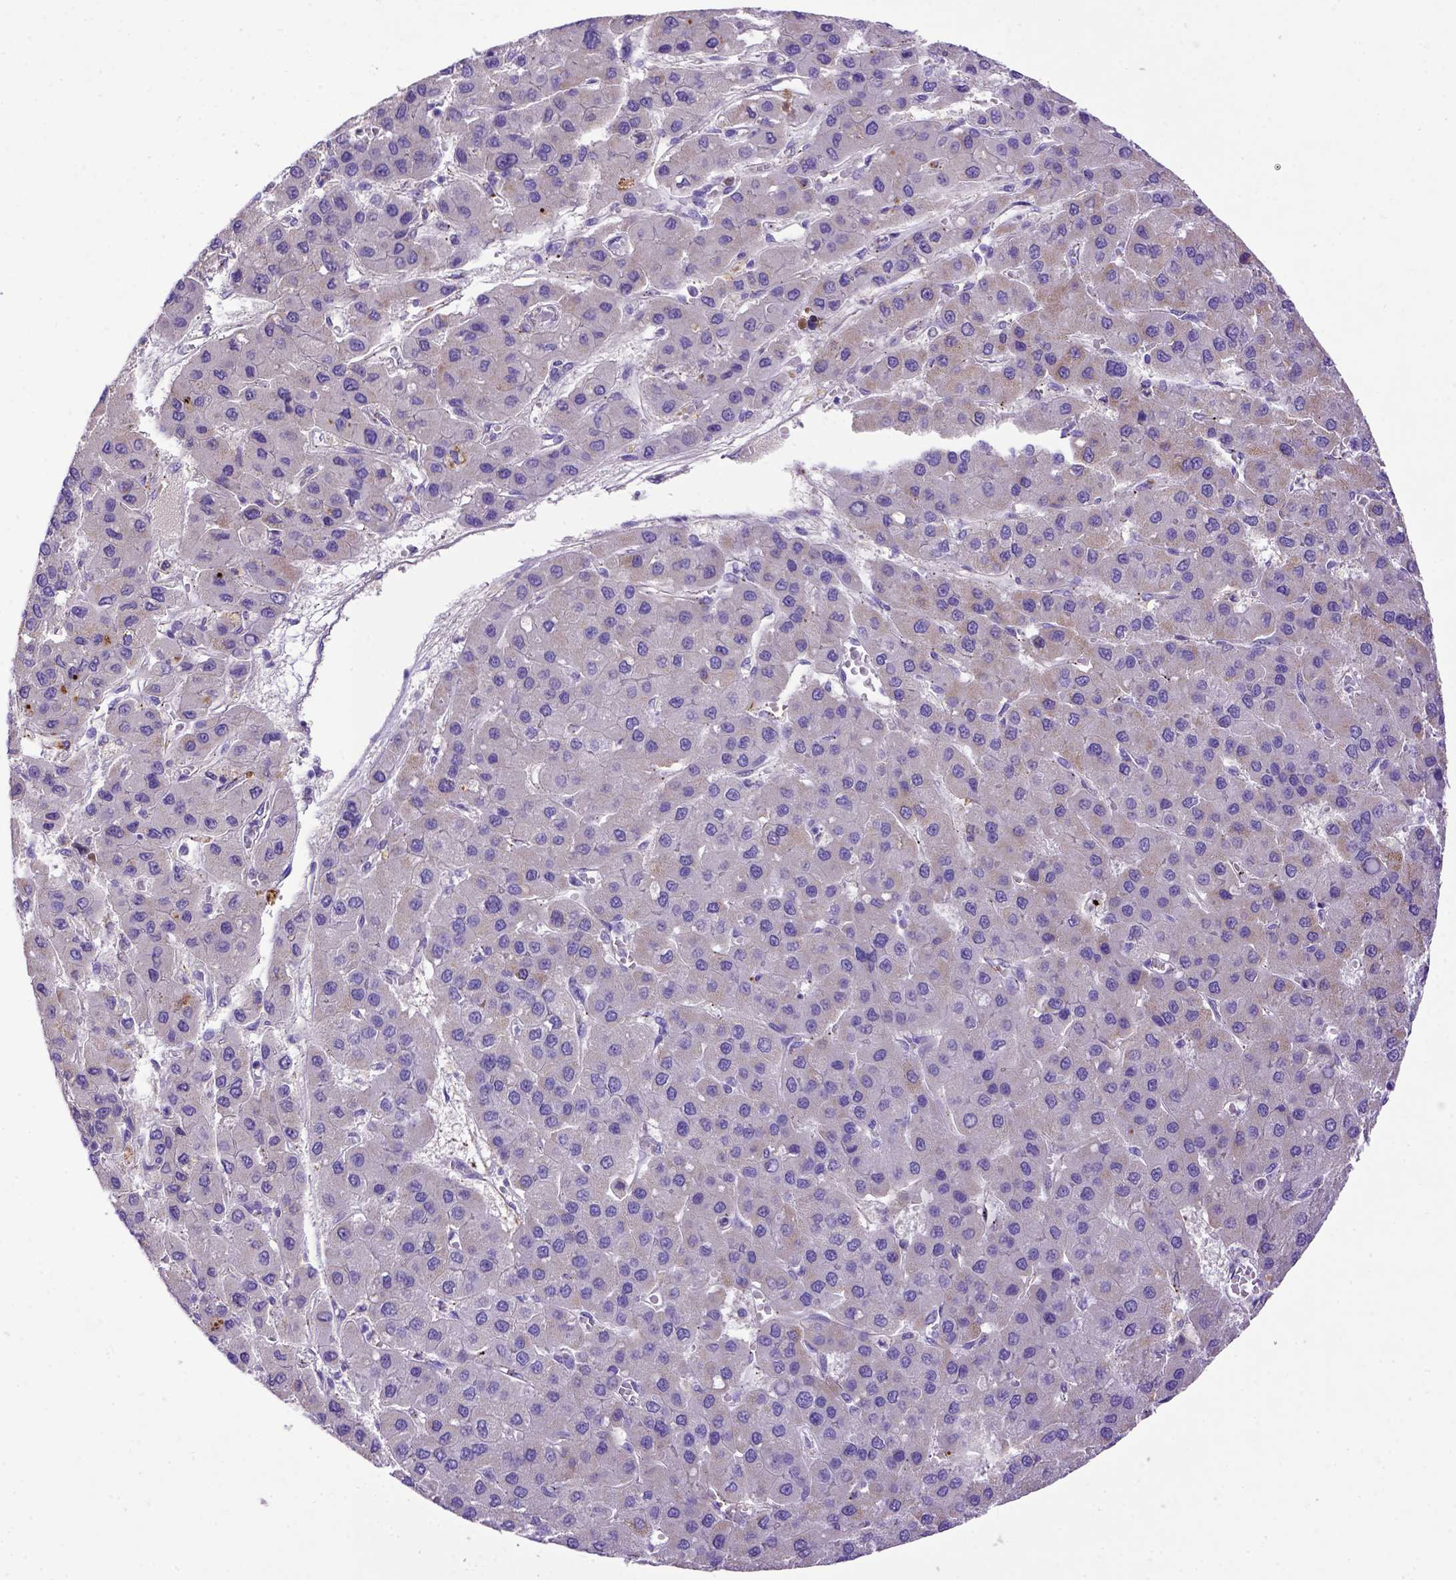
{"staining": {"intensity": "negative", "quantity": "none", "location": "none"}, "tissue": "liver cancer", "cell_type": "Tumor cells", "image_type": "cancer", "snomed": [{"axis": "morphology", "description": "Carcinoma, Hepatocellular, NOS"}, {"axis": "topography", "description": "Liver"}], "caption": "This is an IHC image of liver hepatocellular carcinoma. There is no positivity in tumor cells.", "gene": "ADAM12", "patient": {"sex": "female", "age": 41}}